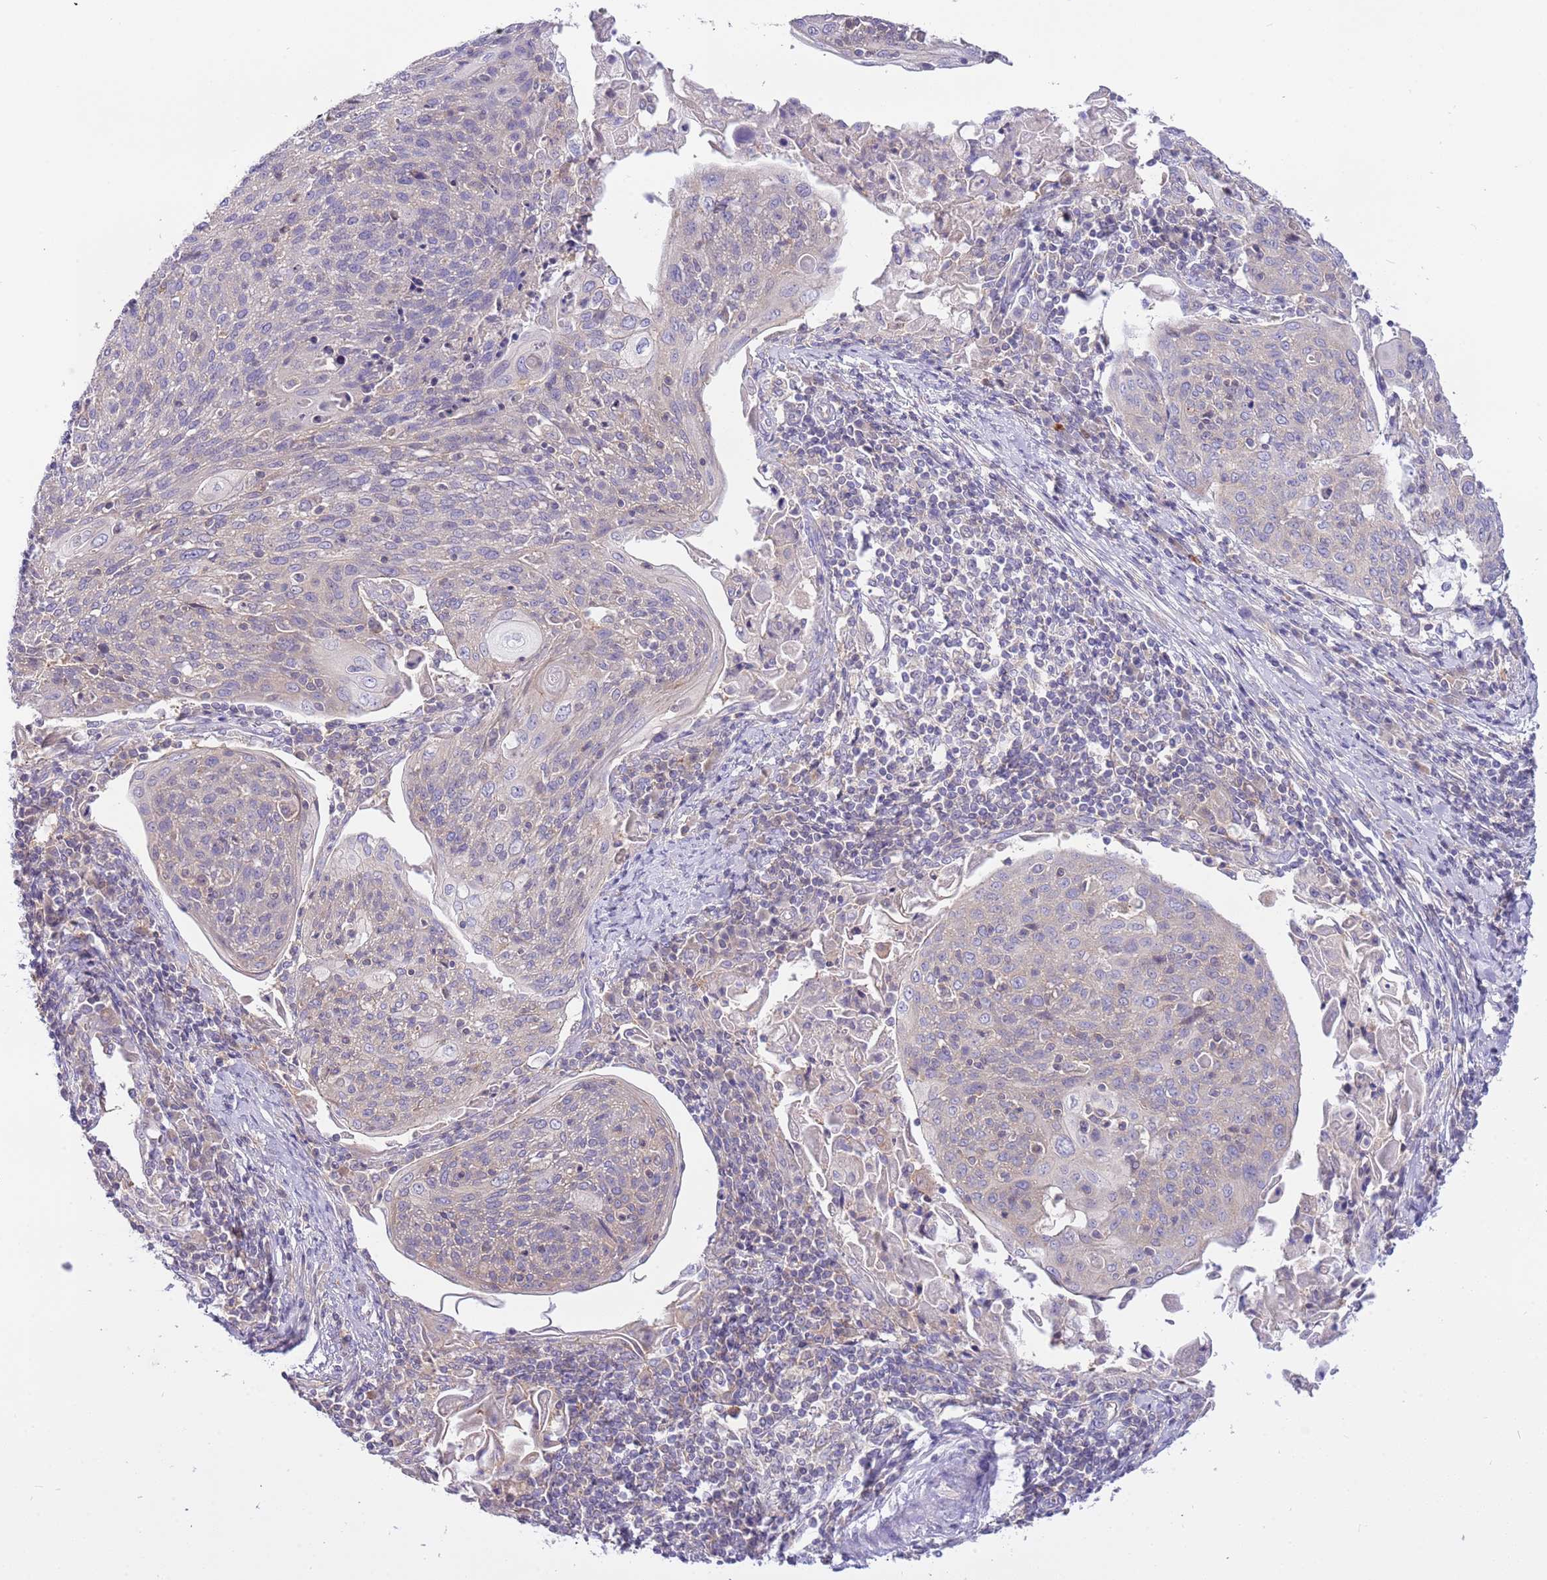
{"staining": {"intensity": "negative", "quantity": "none", "location": "none"}, "tissue": "cervical cancer", "cell_type": "Tumor cells", "image_type": "cancer", "snomed": [{"axis": "morphology", "description": "Squamous cell carcinoma, NOS"}, {"axis": "topography", "description": "Cervix"}], "caption": "Histopathology image shows no protein positivity in tumor cells of cervical cancer (squamous cell carcinoma) tissue.", "gene": "STIP1", "patient": {"sex": "female", "age": 67}}